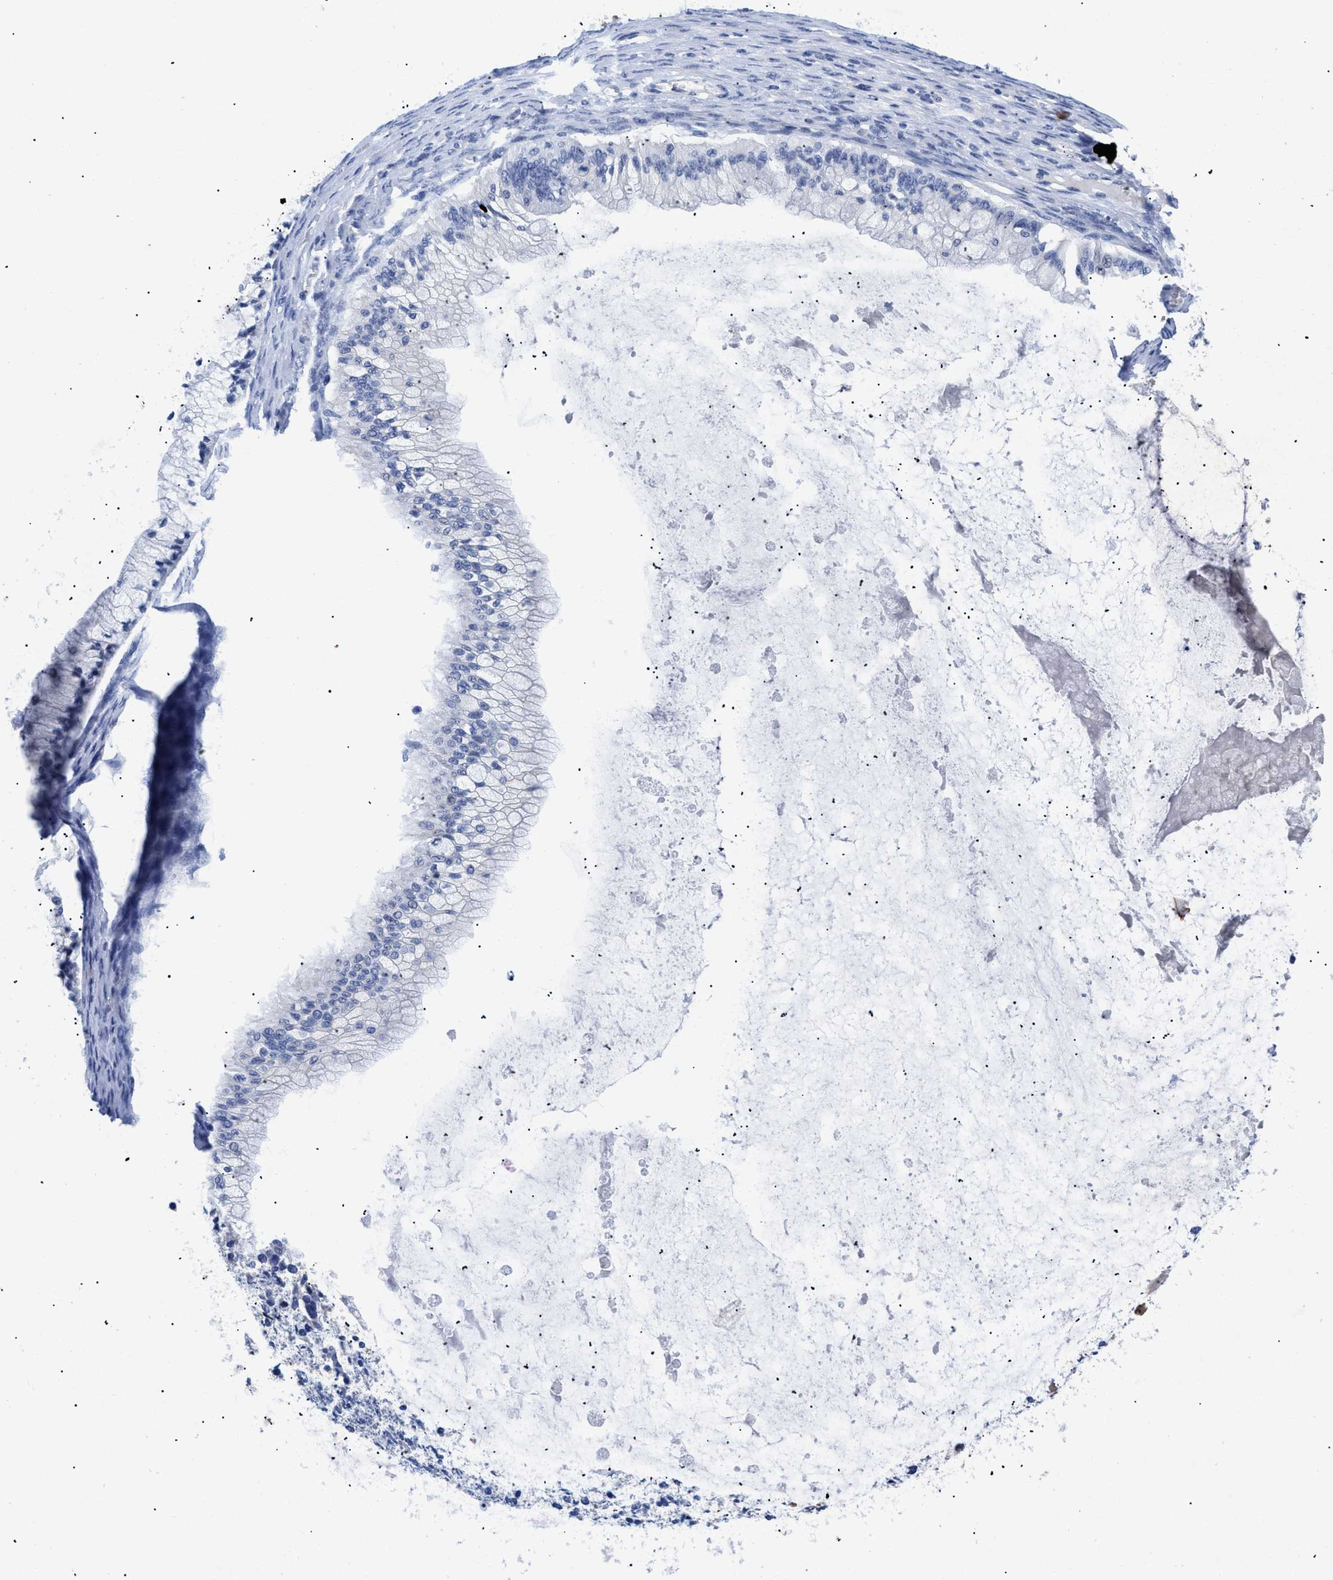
{"staining": {"intensity": "negative", "quantity": "none", "location": "none"}, "tissue": "ovarian cancer", "cell_type": "Tumor cells", "image_type": "cancer", "snomed": [{"axis": "morphology", "description": "Cystadenocarcinoma, mucinous, NOS"}, {"axis": "topography", "description": "Ovary"}], "caption": "This is a photomicrograph of immunohistochemistry staining of ovarian cancer, which shows no positivity in tumor cells.", "gene": "TMEM68", "patient": {"sex": "female", "age": 57}}